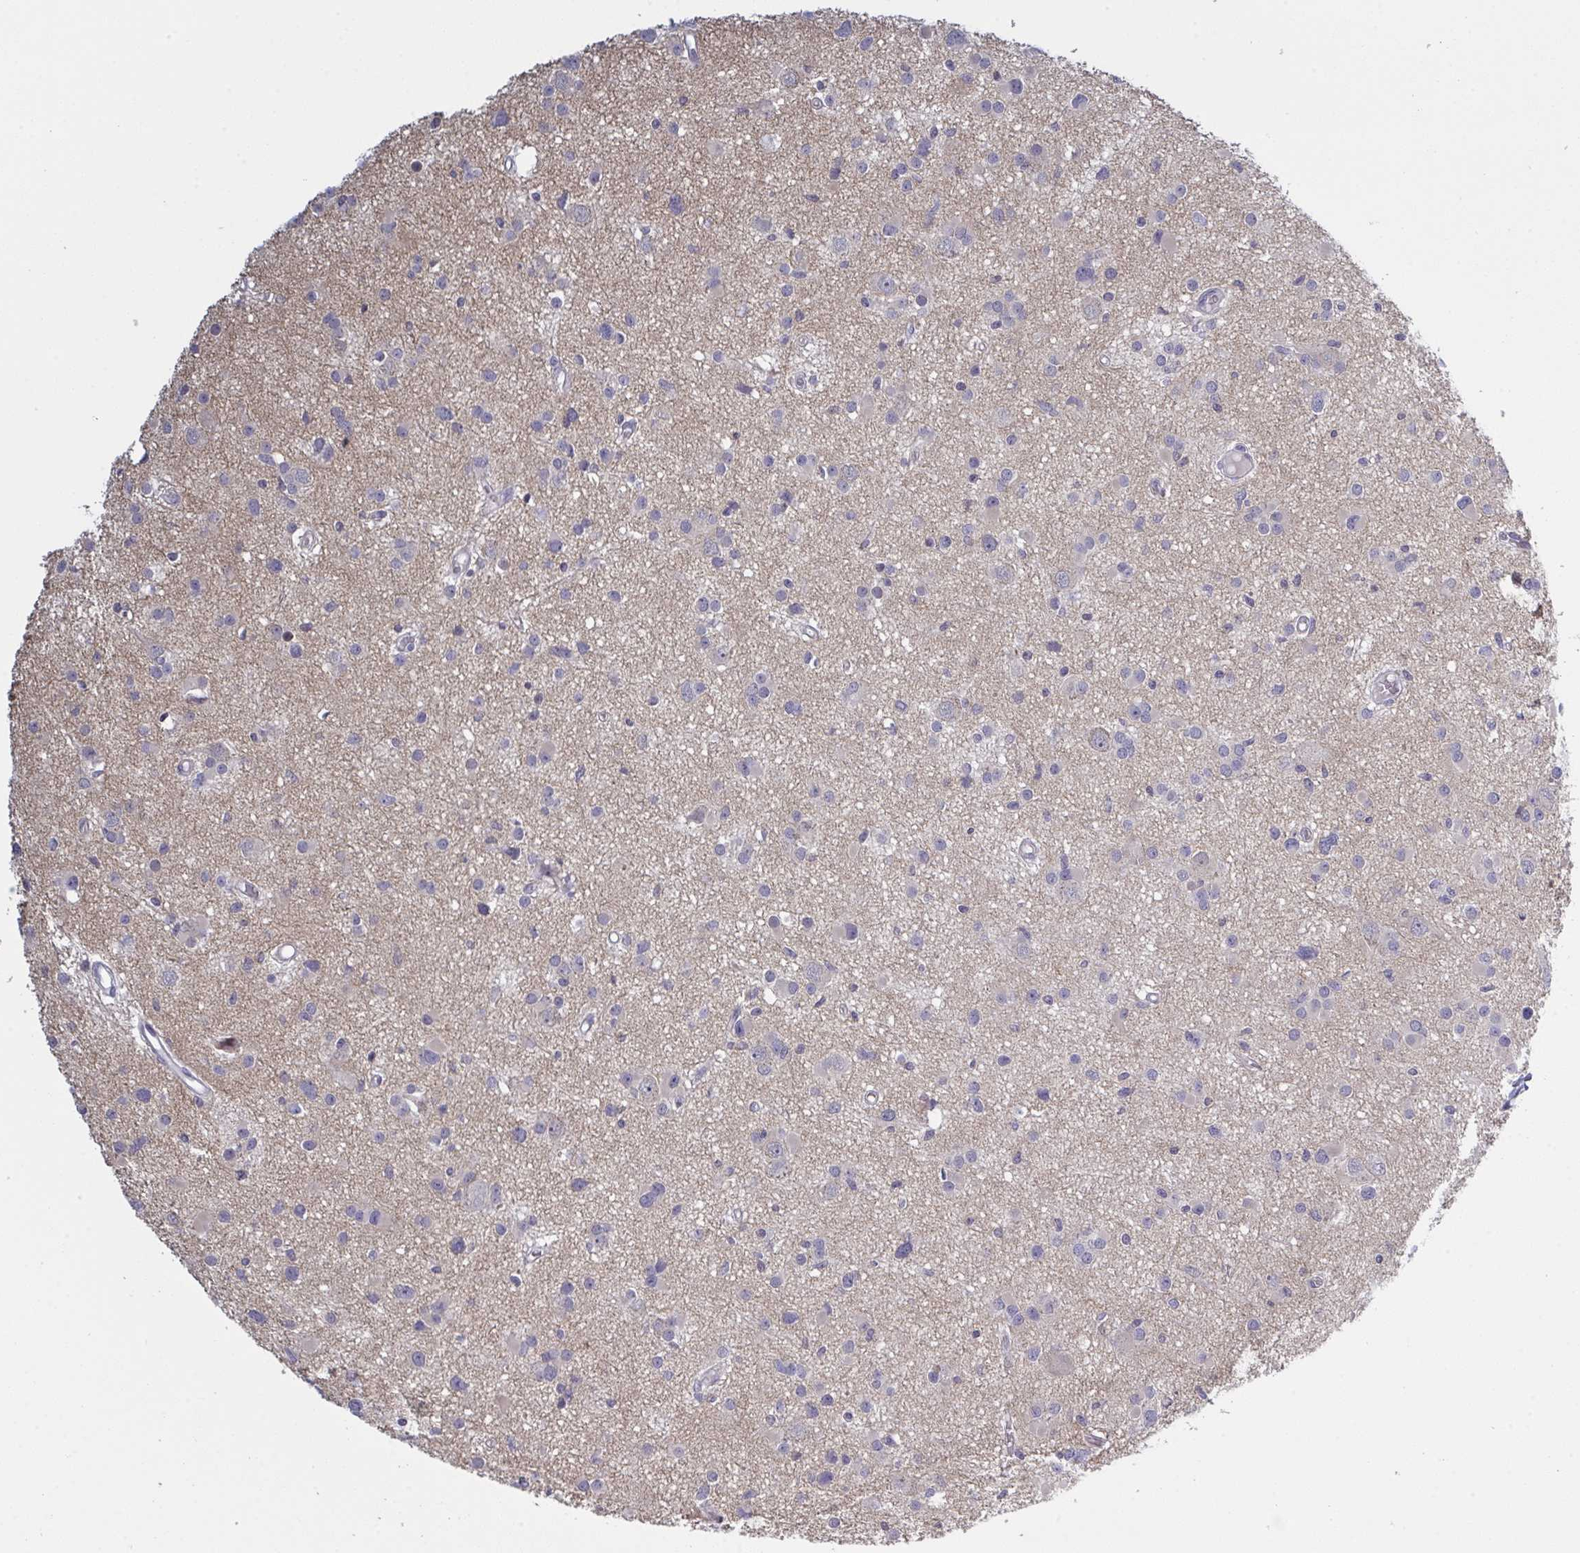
{"staining": {"intensity": "negative", "quantity": "none", "location": "none"}, "tissue": "glioma", "cell_type": "Tumor cells", "image_type": "cancer", "snomed": [{"axis": "morphology", "description": "Glioma, malignant, High grade"}, {"axis": "topography", "description": "Brain"}], "caption": "DAB immunohistochemical staining of human malignant glioma (high-grade) shows no significant positivity in tumor cells.", "gene": "ZNF784", "patient": {"sex": "male", "age": 54}}